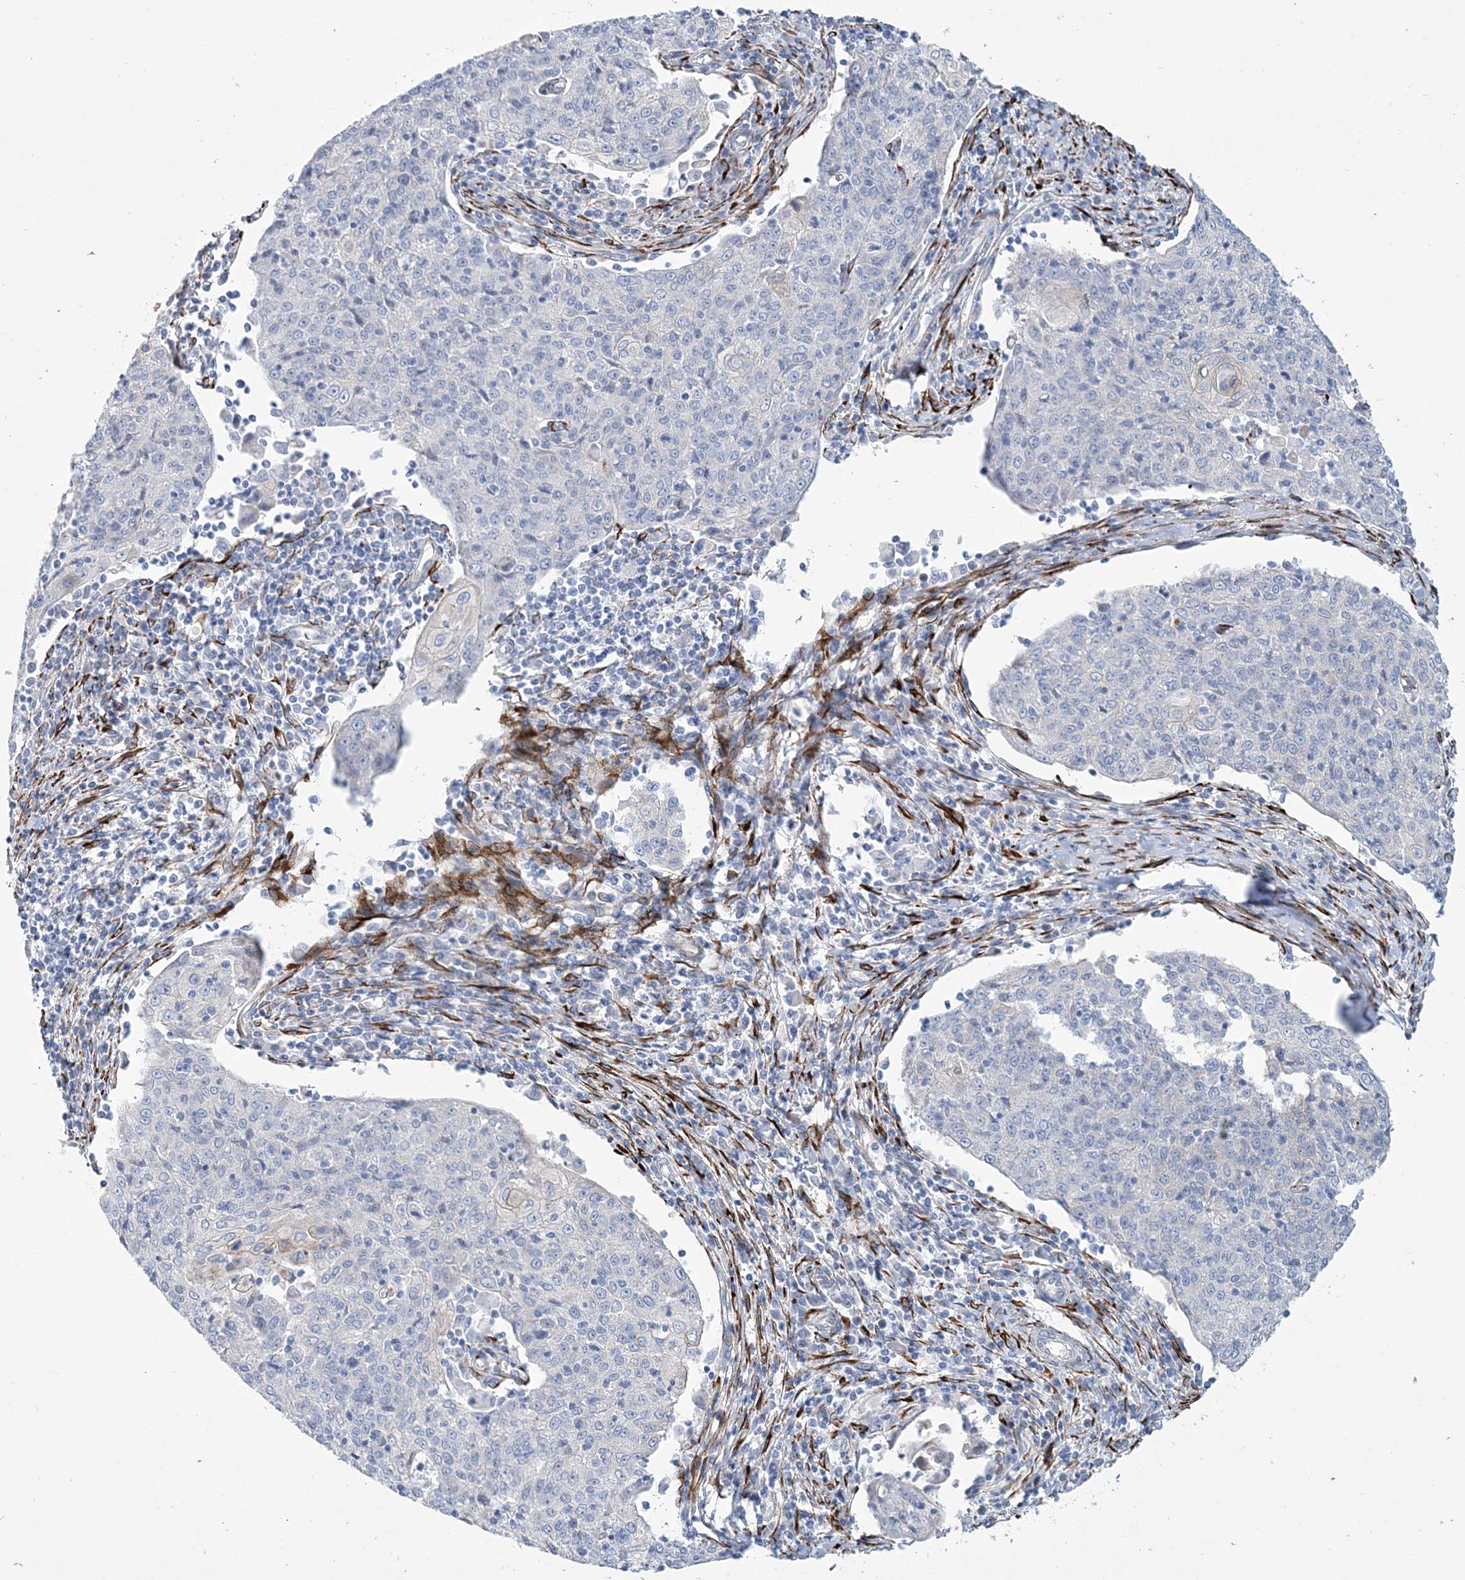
{"staining": {"intensity": "negative", "quantity": "none", "location": "none"}, "tissue": "cervical cancer", "cell_type": "Tumor cells", "image_type": "cancer", "snomed": [{"axis": "morphology", "description": "Squamous cell carcinoma, NOS"}, {"axis": "topography", "description": "Cervix"}], "caption": "DAB (3,3'-diaminobenzidine) immunohistochemical staining of cervical squamous cell carcinoma displays no significant positivity in tumor cells. (Brightfield microscopy of DAB immunohistochemistry at high magnification).", "gene": "RAB11FIP5", "patient": {"sex": "female", "age": 48}}